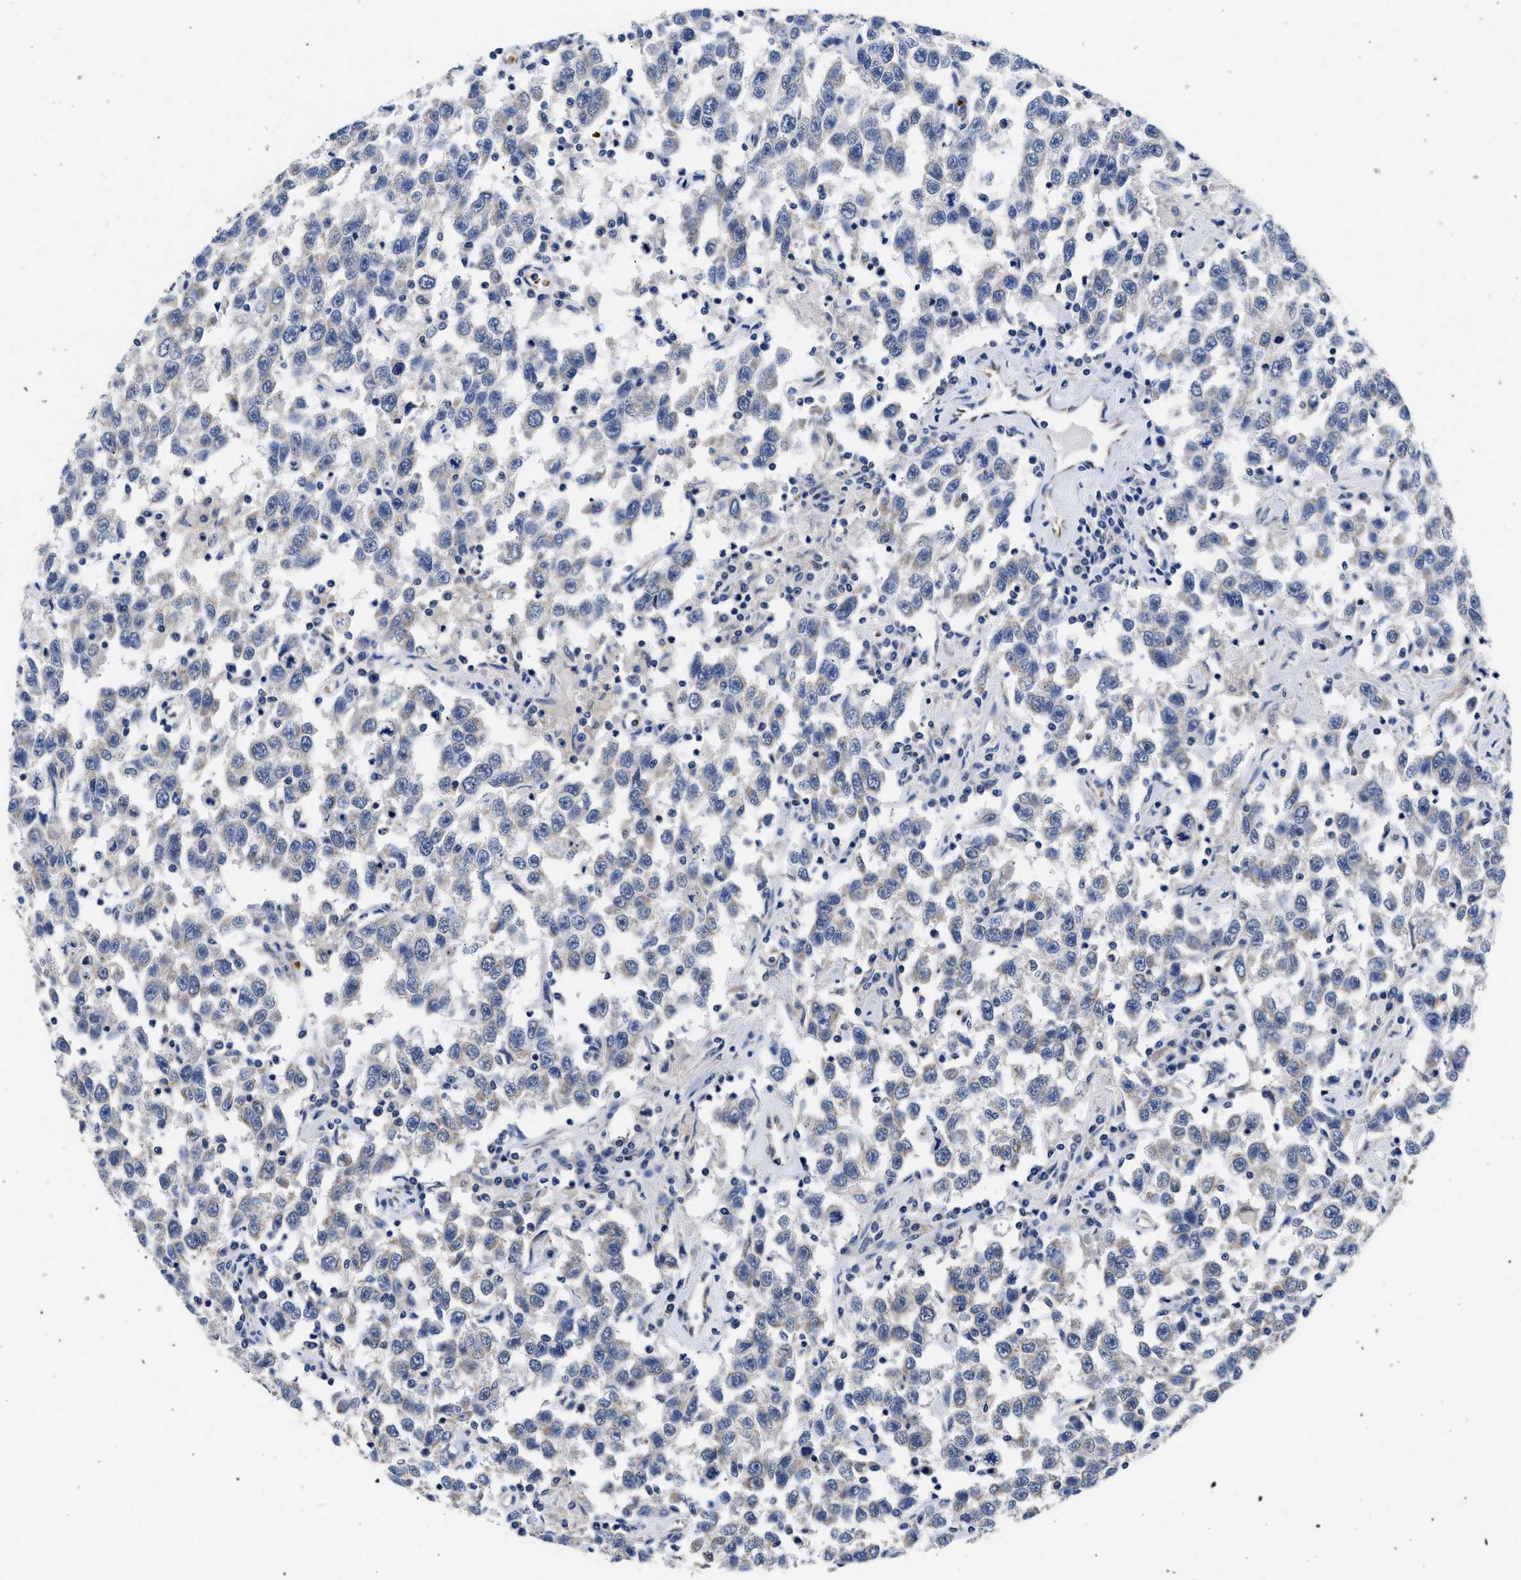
{"staining": {"intensity": "negative", "quantity": "none", "location": "none"}, "tissue": "testis cancer", "cell_type": "Tumor cells", "image_type": "cancer", "snomed": [{"axis": "morphology", "description": "Seminoma, NOS"}, {"axis": "topography", "description": "Testis"}], "caption": "This is a photomicrograph of immunohistochemistry staining of testis cancer (seminoma), which shows no expression in tumor cells.", "gene": "RINT1", "patient": {"sex": "male", "age": 41}}